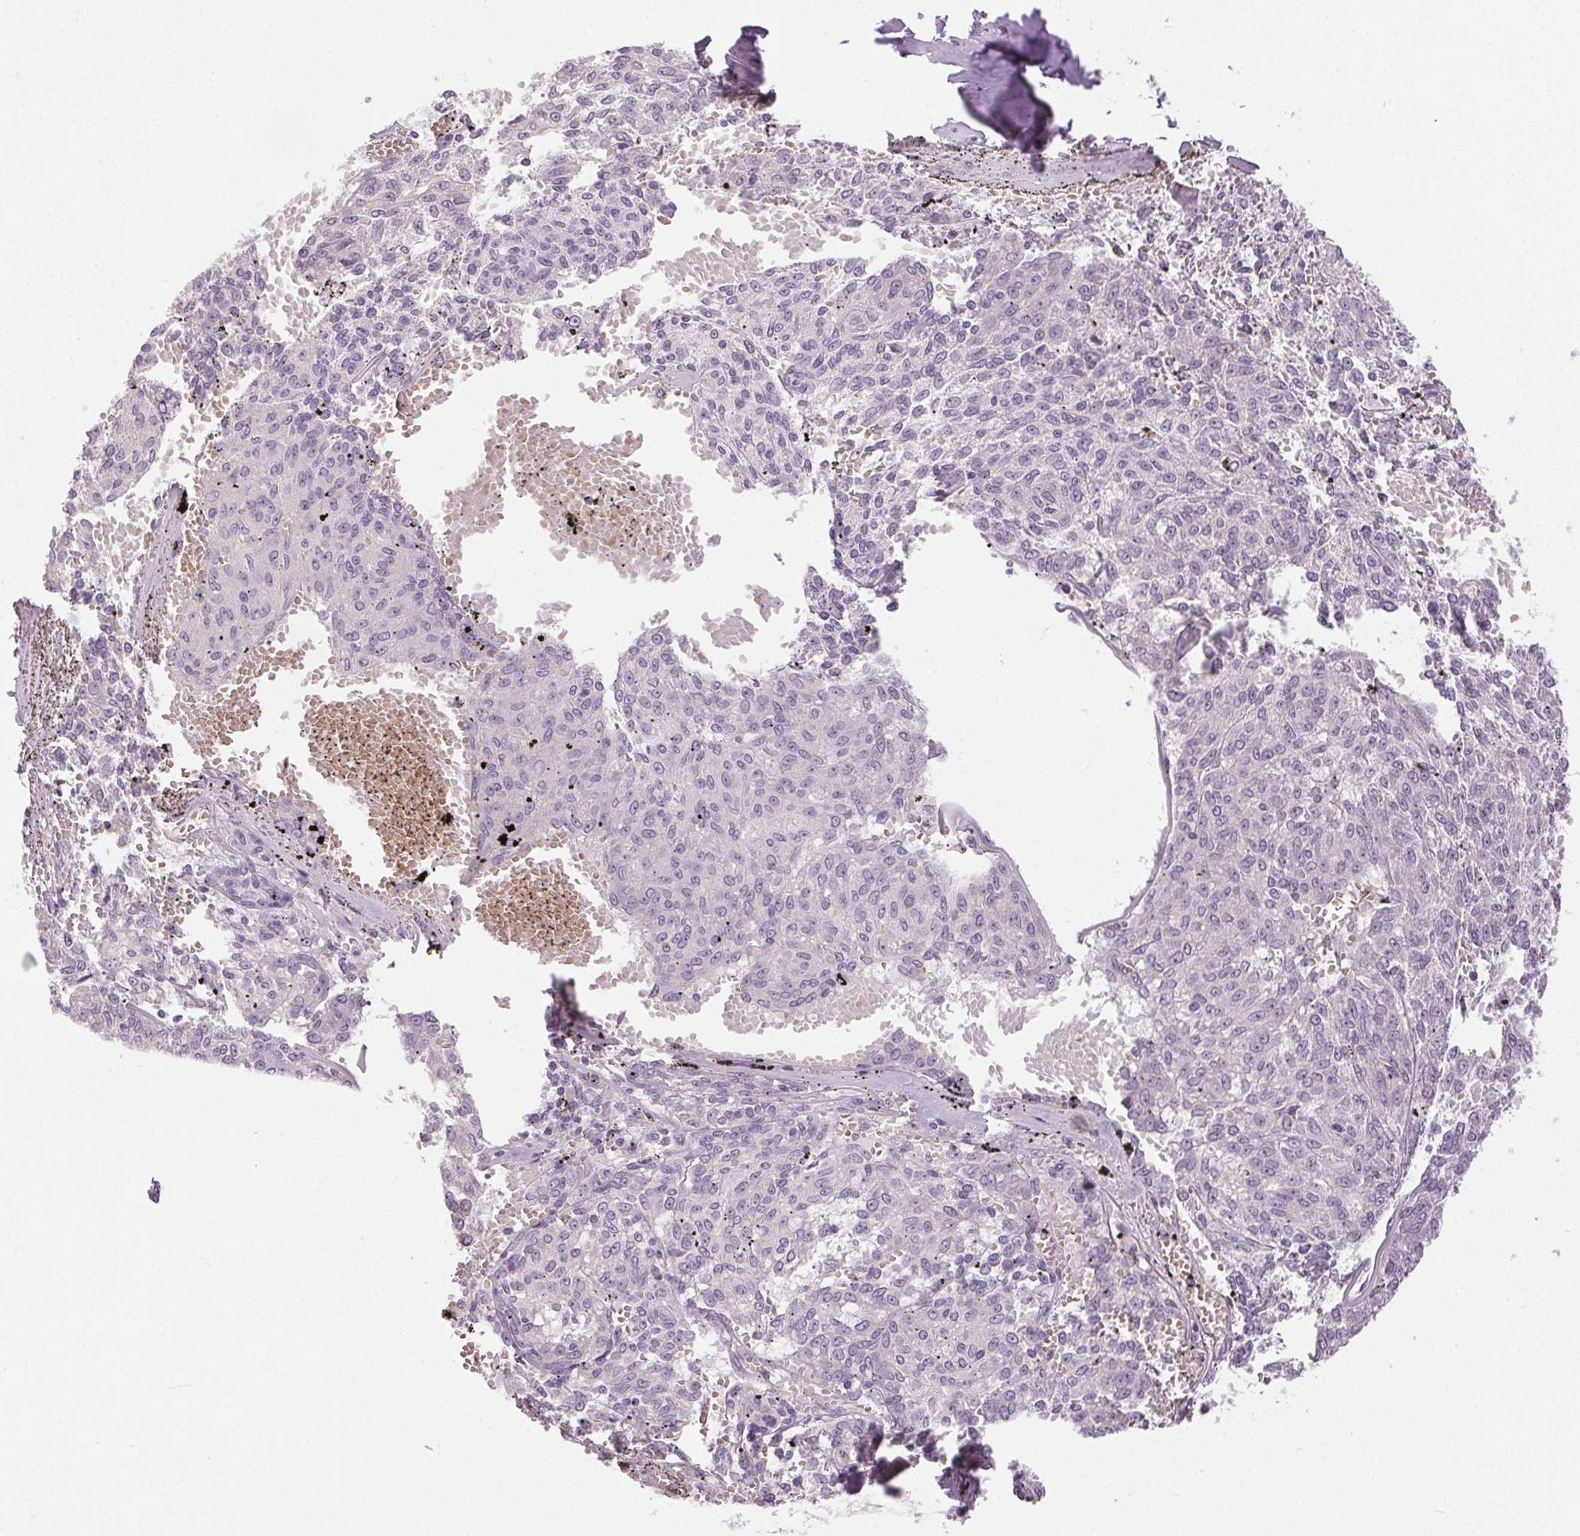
{"staining": {"intensity": "negative", "quantity": "none", "location": "none"}, "tissue": "melanoma", "cell_type": "Tumor cells", "image_type": "cancer", "snomed": [{"axis": "morphology", "description": "Malignant melanoma, NOS"}, {"axis": "topography", "description": "Skin"}], "caption": "The histopathology image demonstrates no significant expression in tumor cells of malignant melanoma.", "gene": "DSG3", "patient": {"sex": "female", "age": 72}}